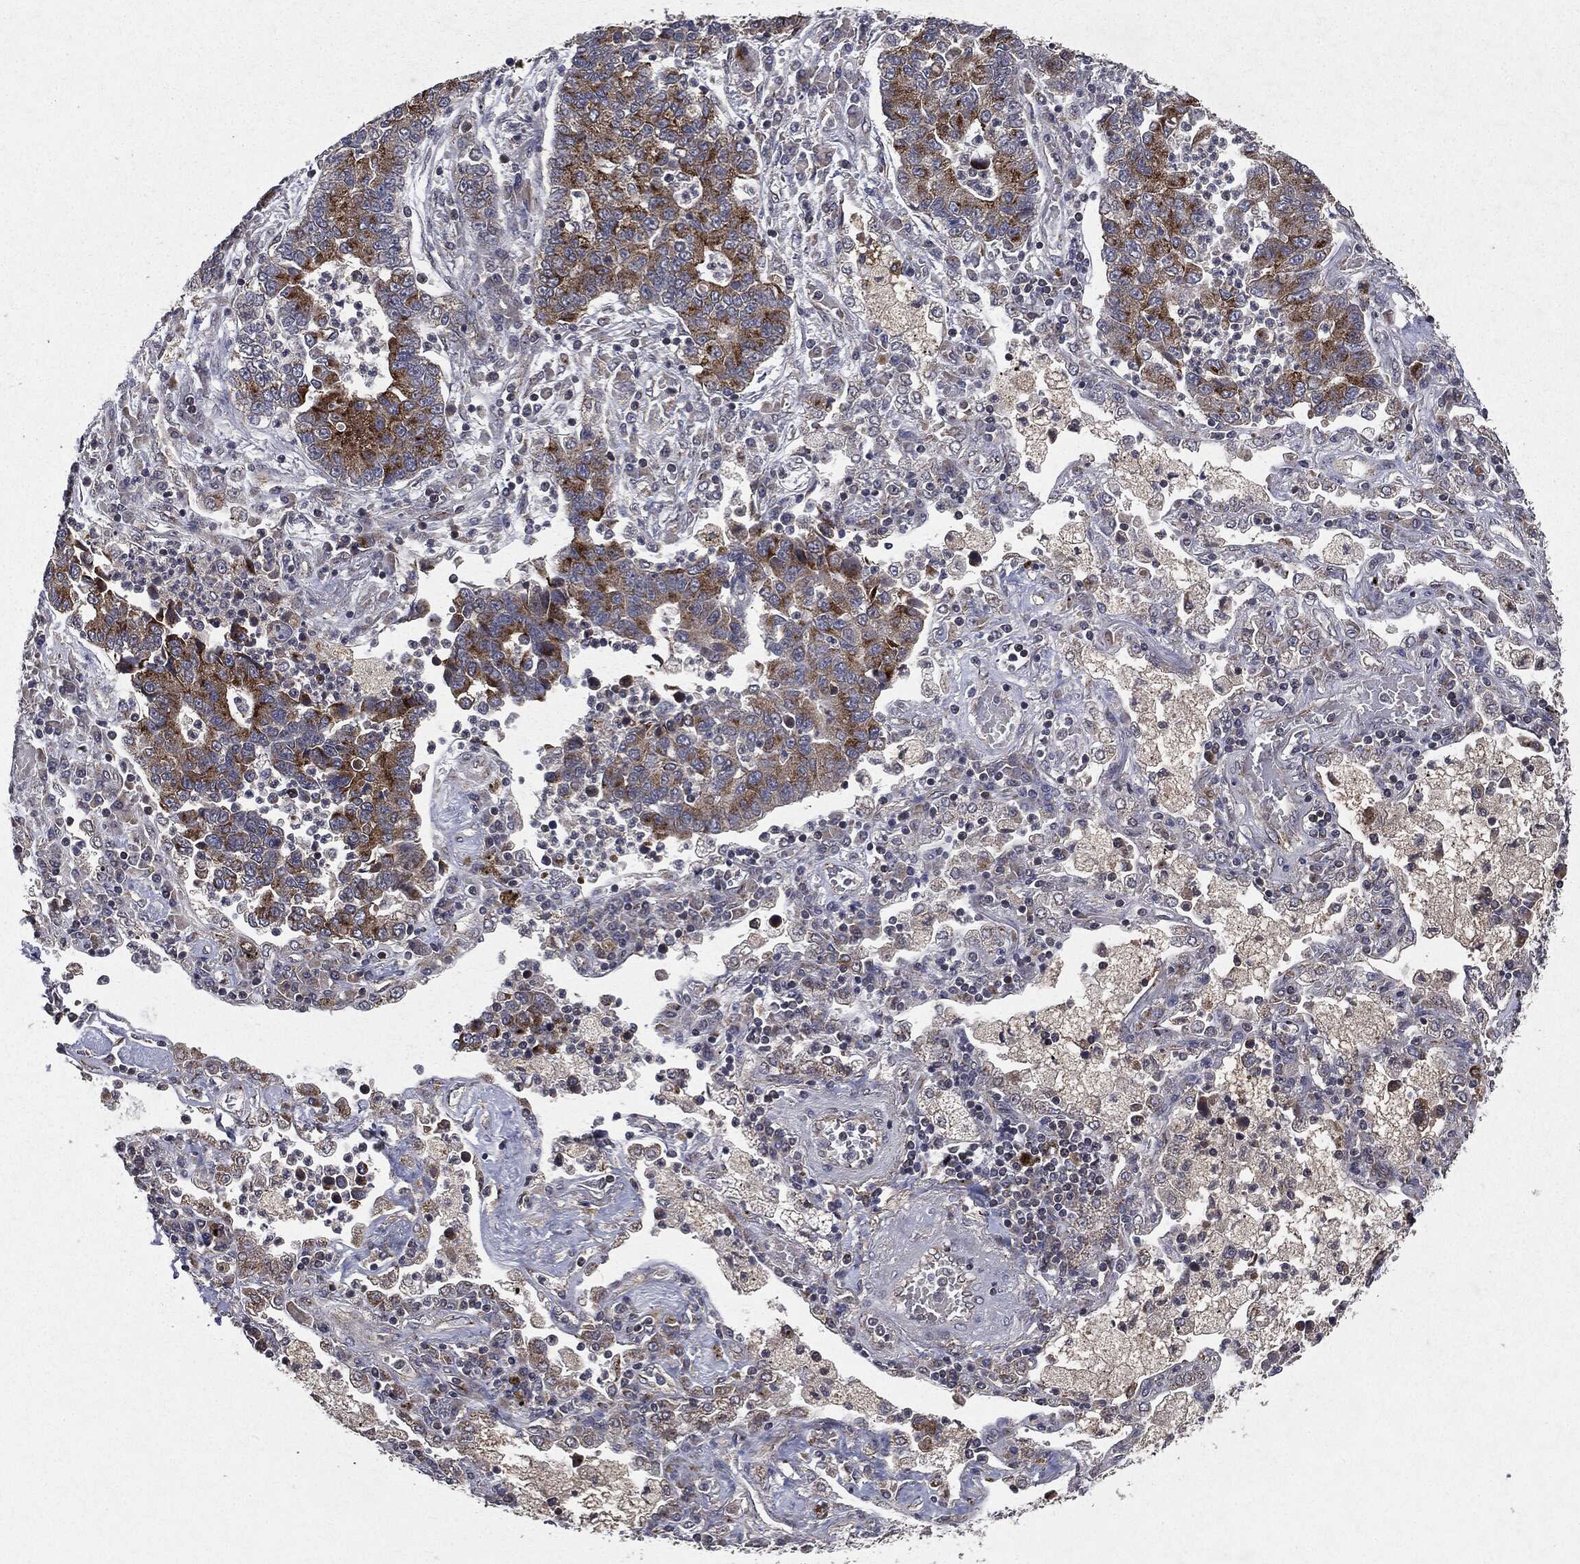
{"staining": {"intensity": "moderate", "quantity": "25%-75%", "location": "cytoplasmic/membranous"}, "tissue": "lung cancer", "cell_type": "Tumor cells", "image_type": "cancer", "snomed": [{"axis": "morphology", "description": "Adenocarcinoma, NOS"}, {"axis": "topography", "description": "Lung"}], "caption": "This is an image of IHC staining of lung cancer, which shows moderate positivity in the cytoplasmic/membranous of tumor cells.", "gene": "PLPPR2", "patient": {"sex": "female", "age": 57}}